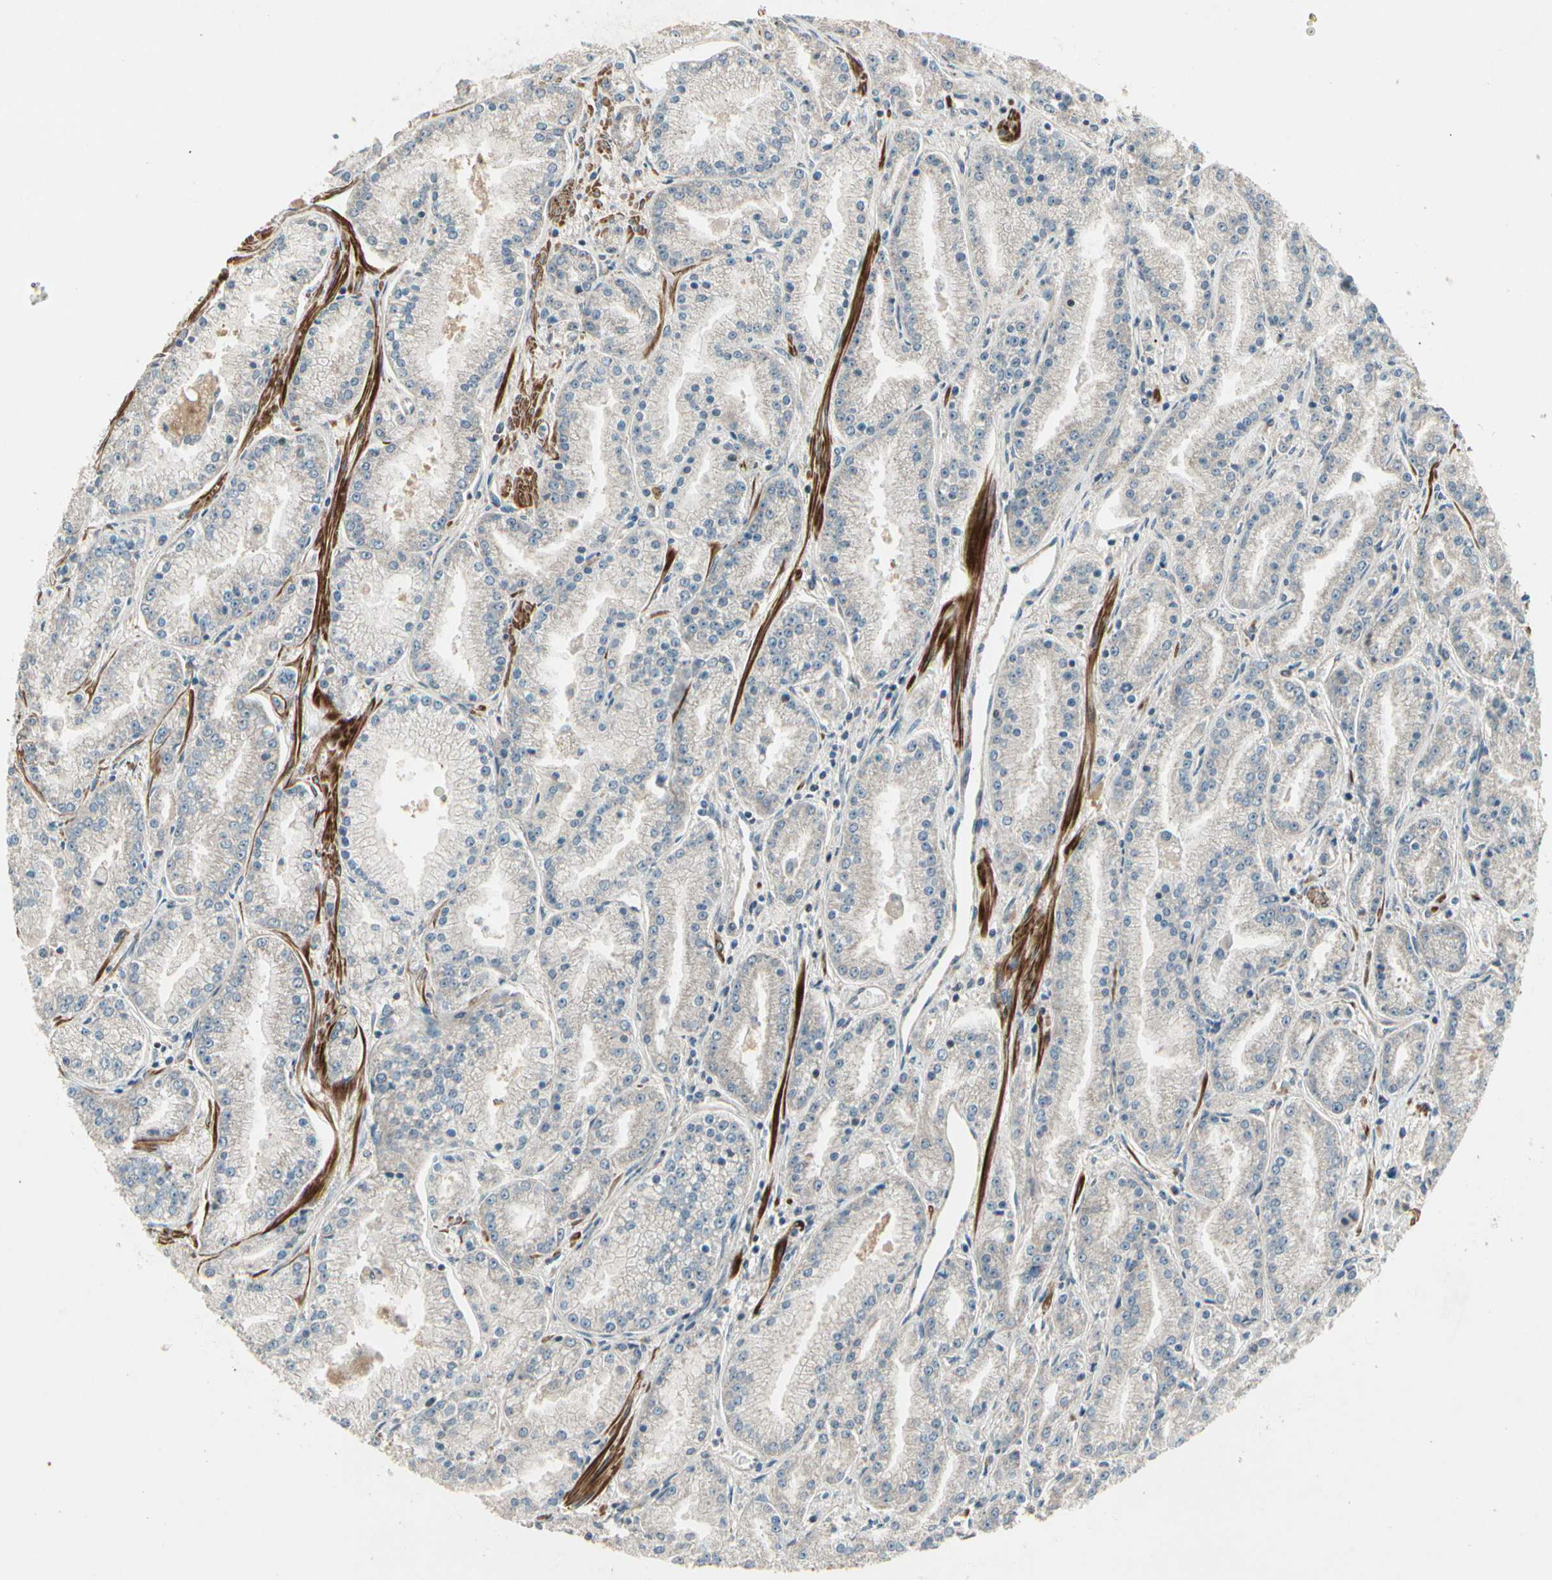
{"staining": {"intensity": "negative", "quantity": "none", "location": "none"}, "tissue": "prostate cancer", "cell_type": "Tumor cells", "image_type": "cancer", "snomed": [{"axis": "morphology", "description": "Adenocarcinoma, High grade"}, {"axis": "topography", "description": "Prostate"}], "caption": "There is no significant positivity in tumor cells of adenocarcinoma (high-grade) (prostate).", "gene": "ACVR1", "patient": {"sex": "male", "age": 61}}